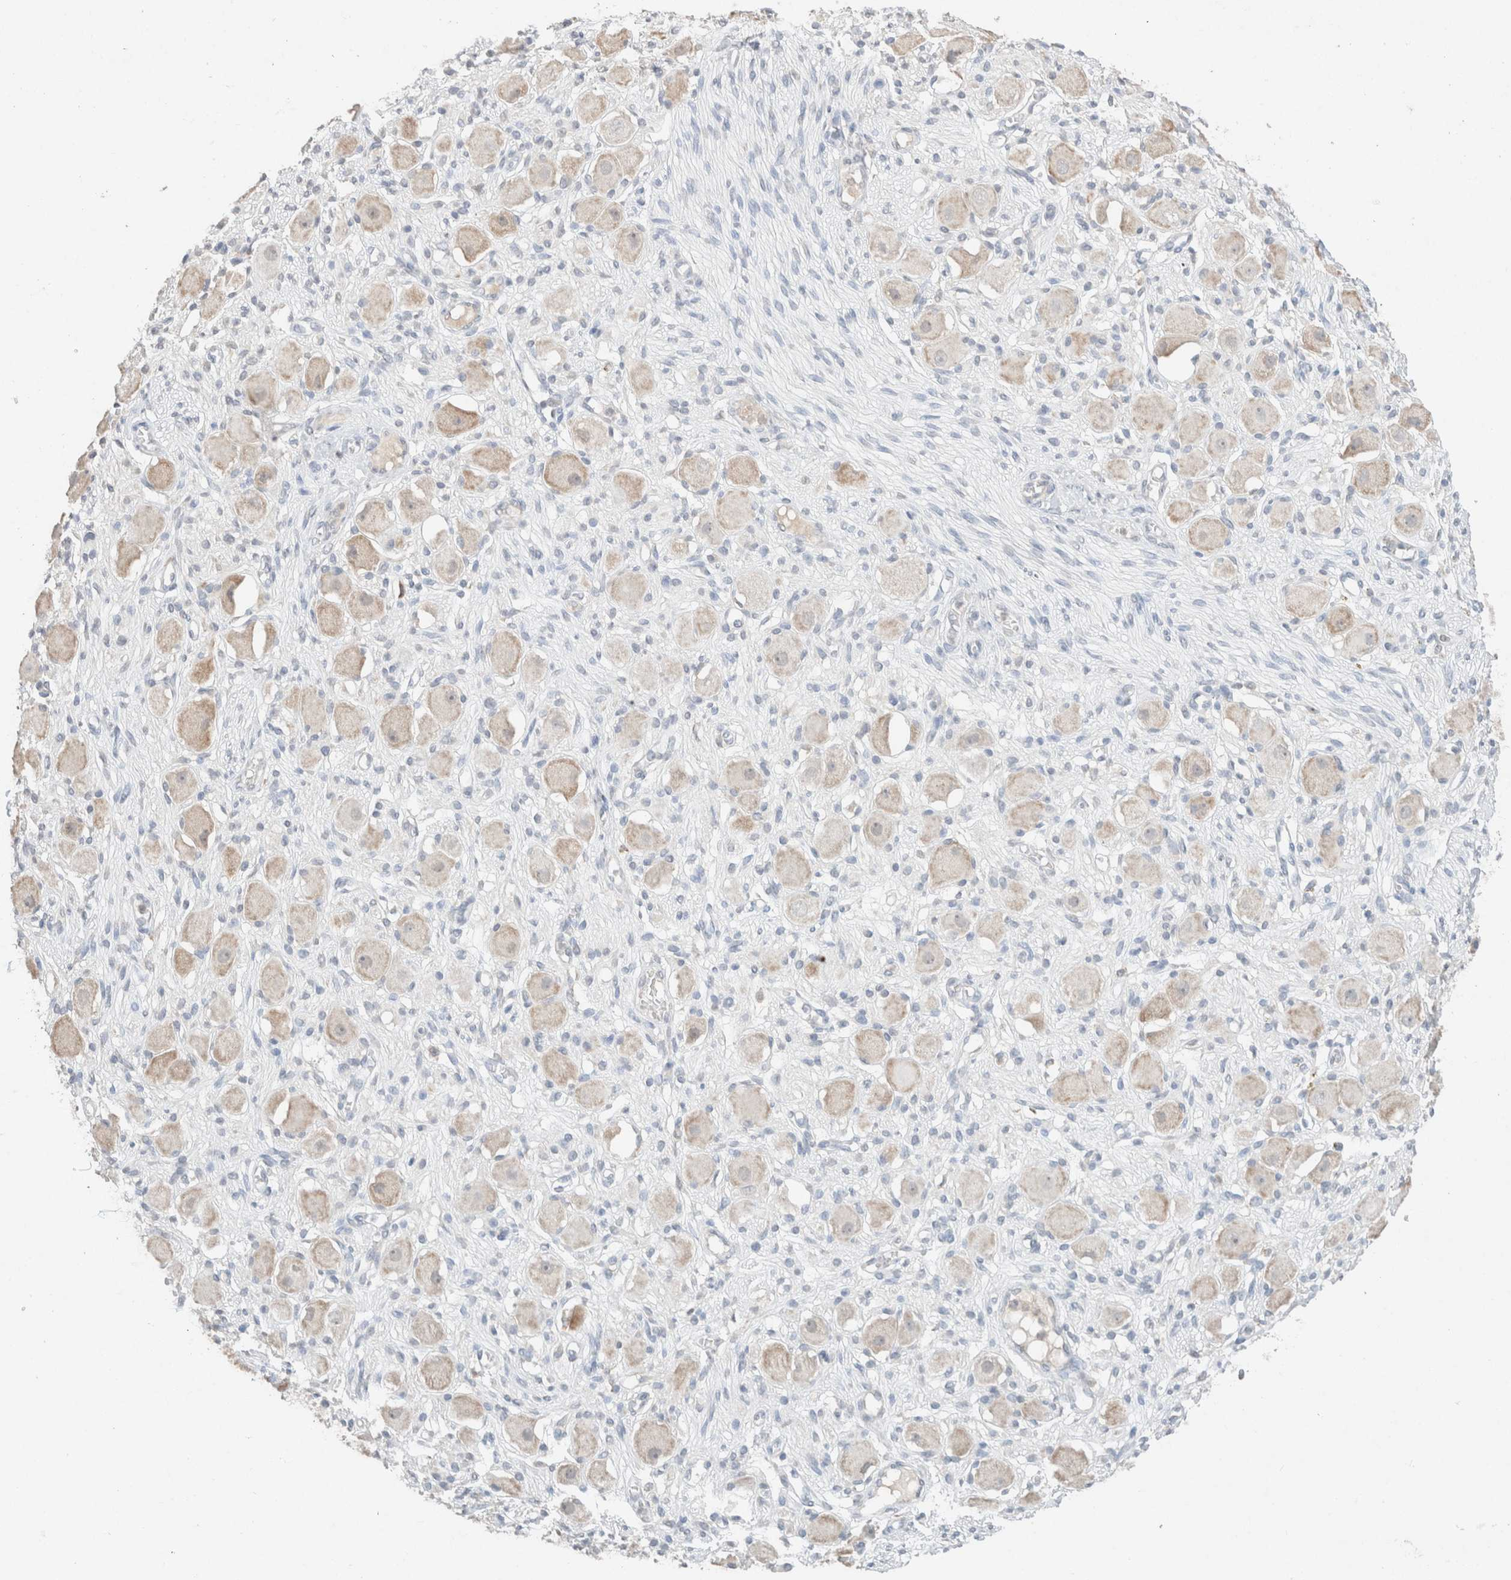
{"staining": {"intensity": "negative", "quantity": "none", "location": "none"}, "tissue": "adipose tissue", "cell_type": "Adipocytes", "image_type": "normal", "snomed": [{"axis": "morphology", "description": "Normal tissue, NOS"}, {"axis": "topography", "description": "Kidney"}, {"axis": "topography", "description": "Peripheral nerve tissue"}], "caption": "The image displays no significant staining in adipocytes of adipose tissue. (DAB (3,3'-diaminobenzidine) immunohistochemistry (IHC), high magnification).", "gene": "CPA1", "patient": {"sex": "male", "age": 7}}